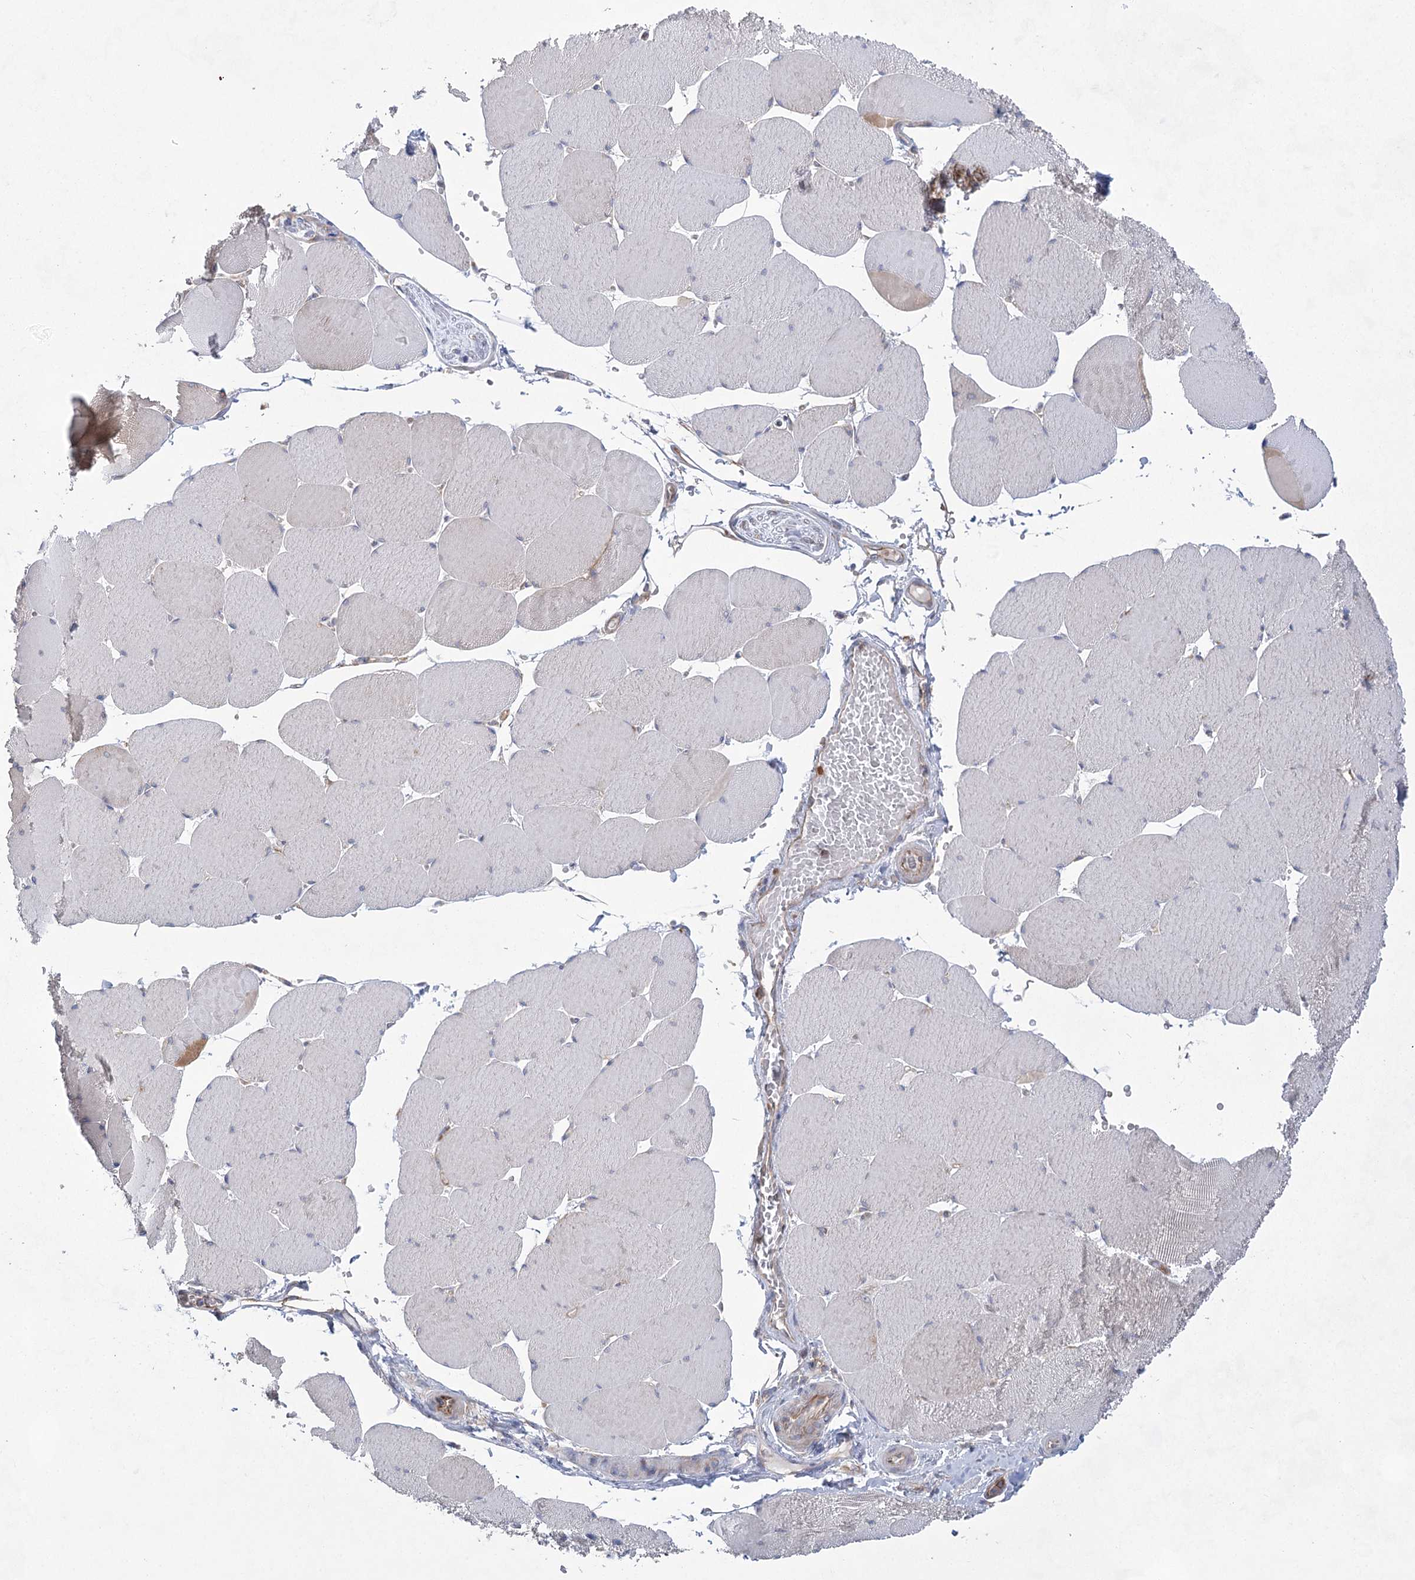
{"staining": {"intensity": "negative", "quantity": "none", "location": "none"}, "tissue": "skeletal muscle", "cell_type": "Myocytes", "image_type": "normal", "snomed": [{"axis": "morphology", "description": "Normal tissue, NOS"}, {"axis": "topography", "description": "Skeletal muscle"}, {"axis": "topography", "description": "Head-Neck"}], "caption": "This histopathology image is of normal skeletal muscle stained with immunohistochemistry (IHC) to label a protein in brown with the nuclei are counter-stained blue. There is no positivity in myocytes. Nuclei are stained in blue.", "gene": "EIF3A", "patient": {"sex": "male", "age": 66}}